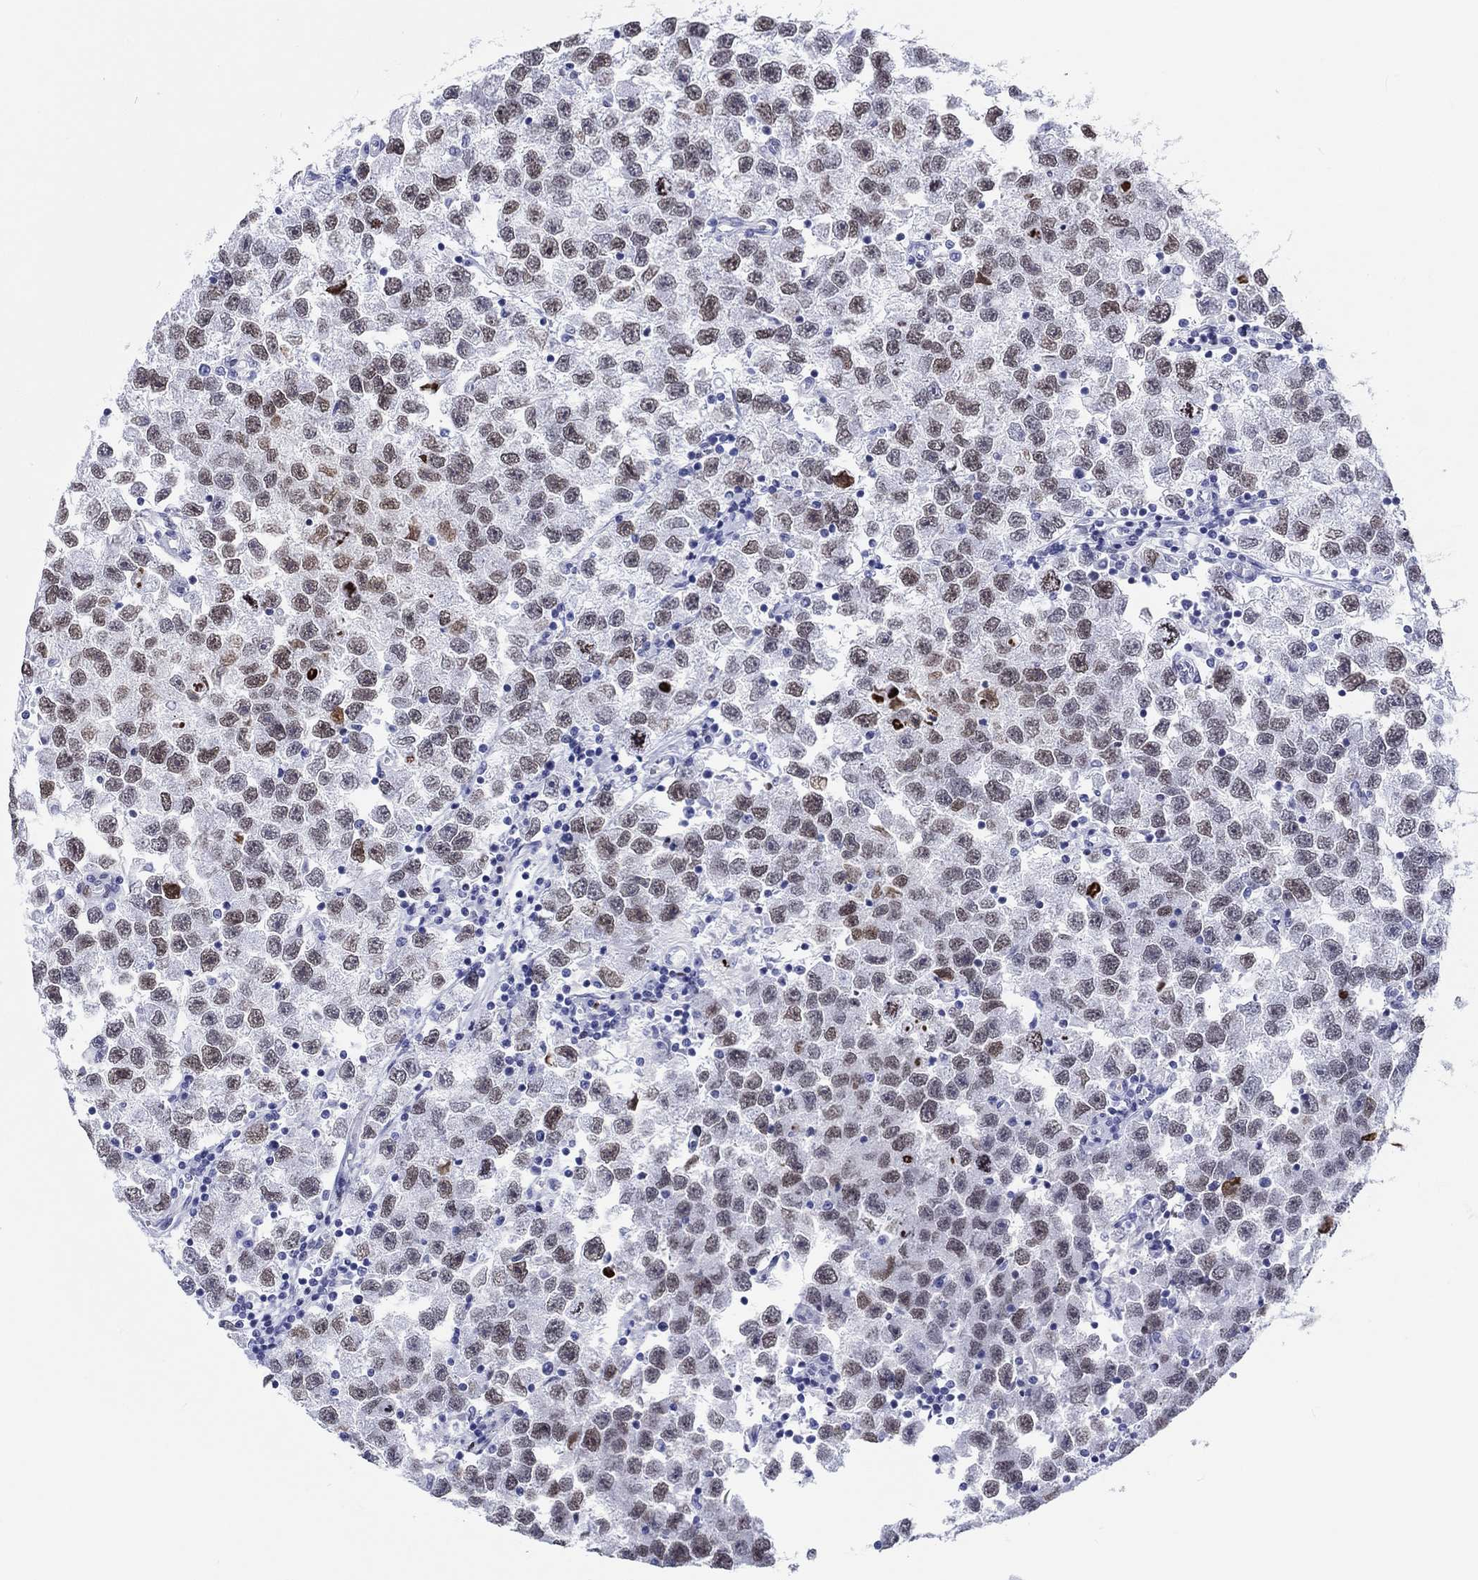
{"staining": {"intensity": "weak", "quantity": "25%-75%", "location": "nuclear"}, "tissue": "testis cancer", "cell_type": "Tumor cells", "image_type": "cancer", "snomed": [{"axis": "morphology", "description": "Seminoma, NOS"}, {"axis": "topography", "description": "Testis"}], "caption": "Testis seminoma was stained to show a protein in brown. There is low levels of weak nuclear expression in approximately 25%-75% of tumor cells. The staining was performed using DAB, with brown indicating positive protein expression. Nuclei are stained blue with hematoxylin.", "gene": "H1-1", "patient": {"sex": "male", "age": 26}}